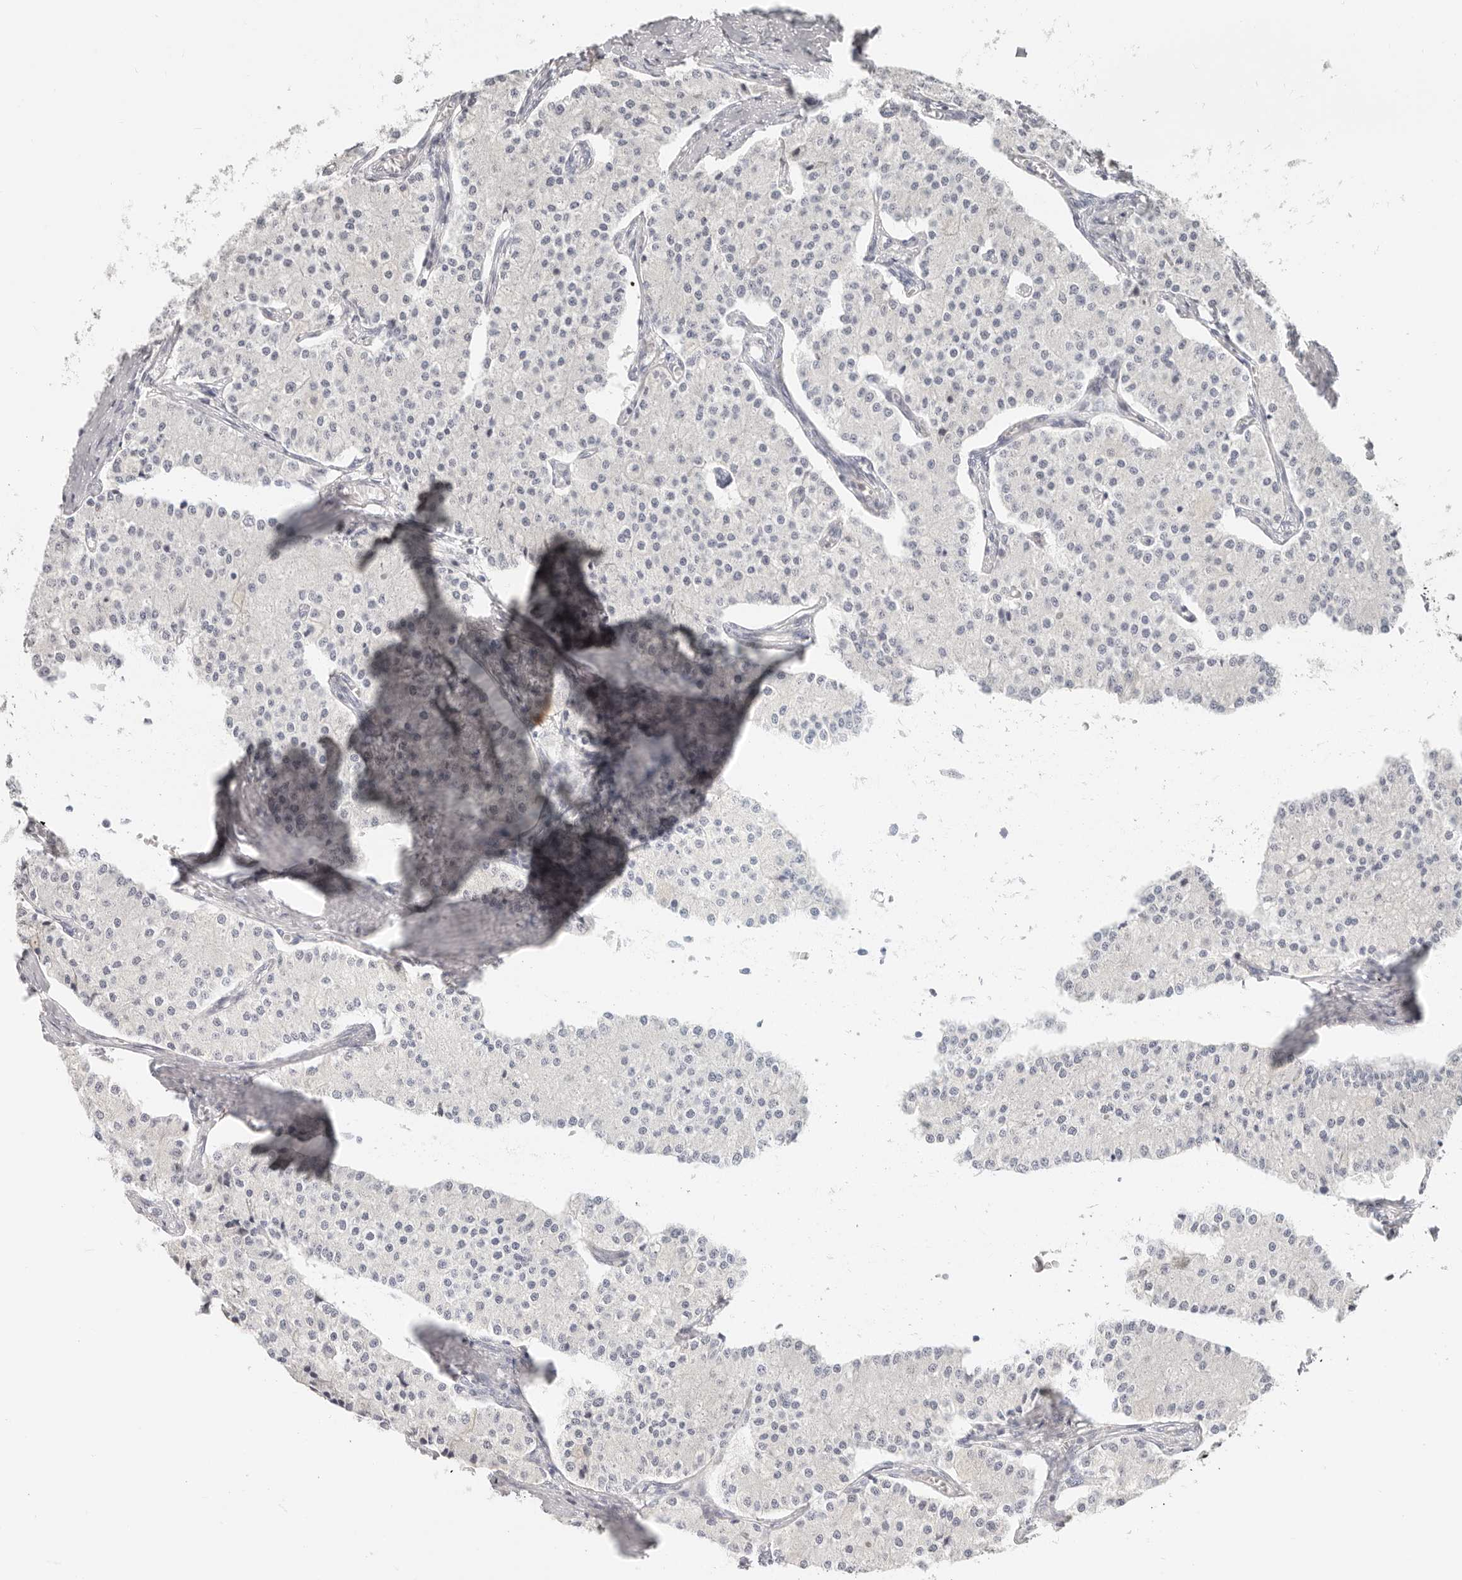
{"staining": {"intensity": "negative", "quantity": "none", "location": "none"}, "tissue": "carcinoid", "cell_type": "Tumor cells", "image_type": "cancer", "snomed": [{"axis": "morphology", "description": "Carcinoid, malignant, NOS"}, {"axis": "topography", "description": "Colon"}], "caption": "Histopathology image shows no protein positivity in tumor cells of carcinoid tissue. (DAB (3,3'-diaminobenzidine) immunohistochemistry with hematoxylin counter stain).", "gene": "ASCL1", "patient": {"sex": "female", "age": 52}}